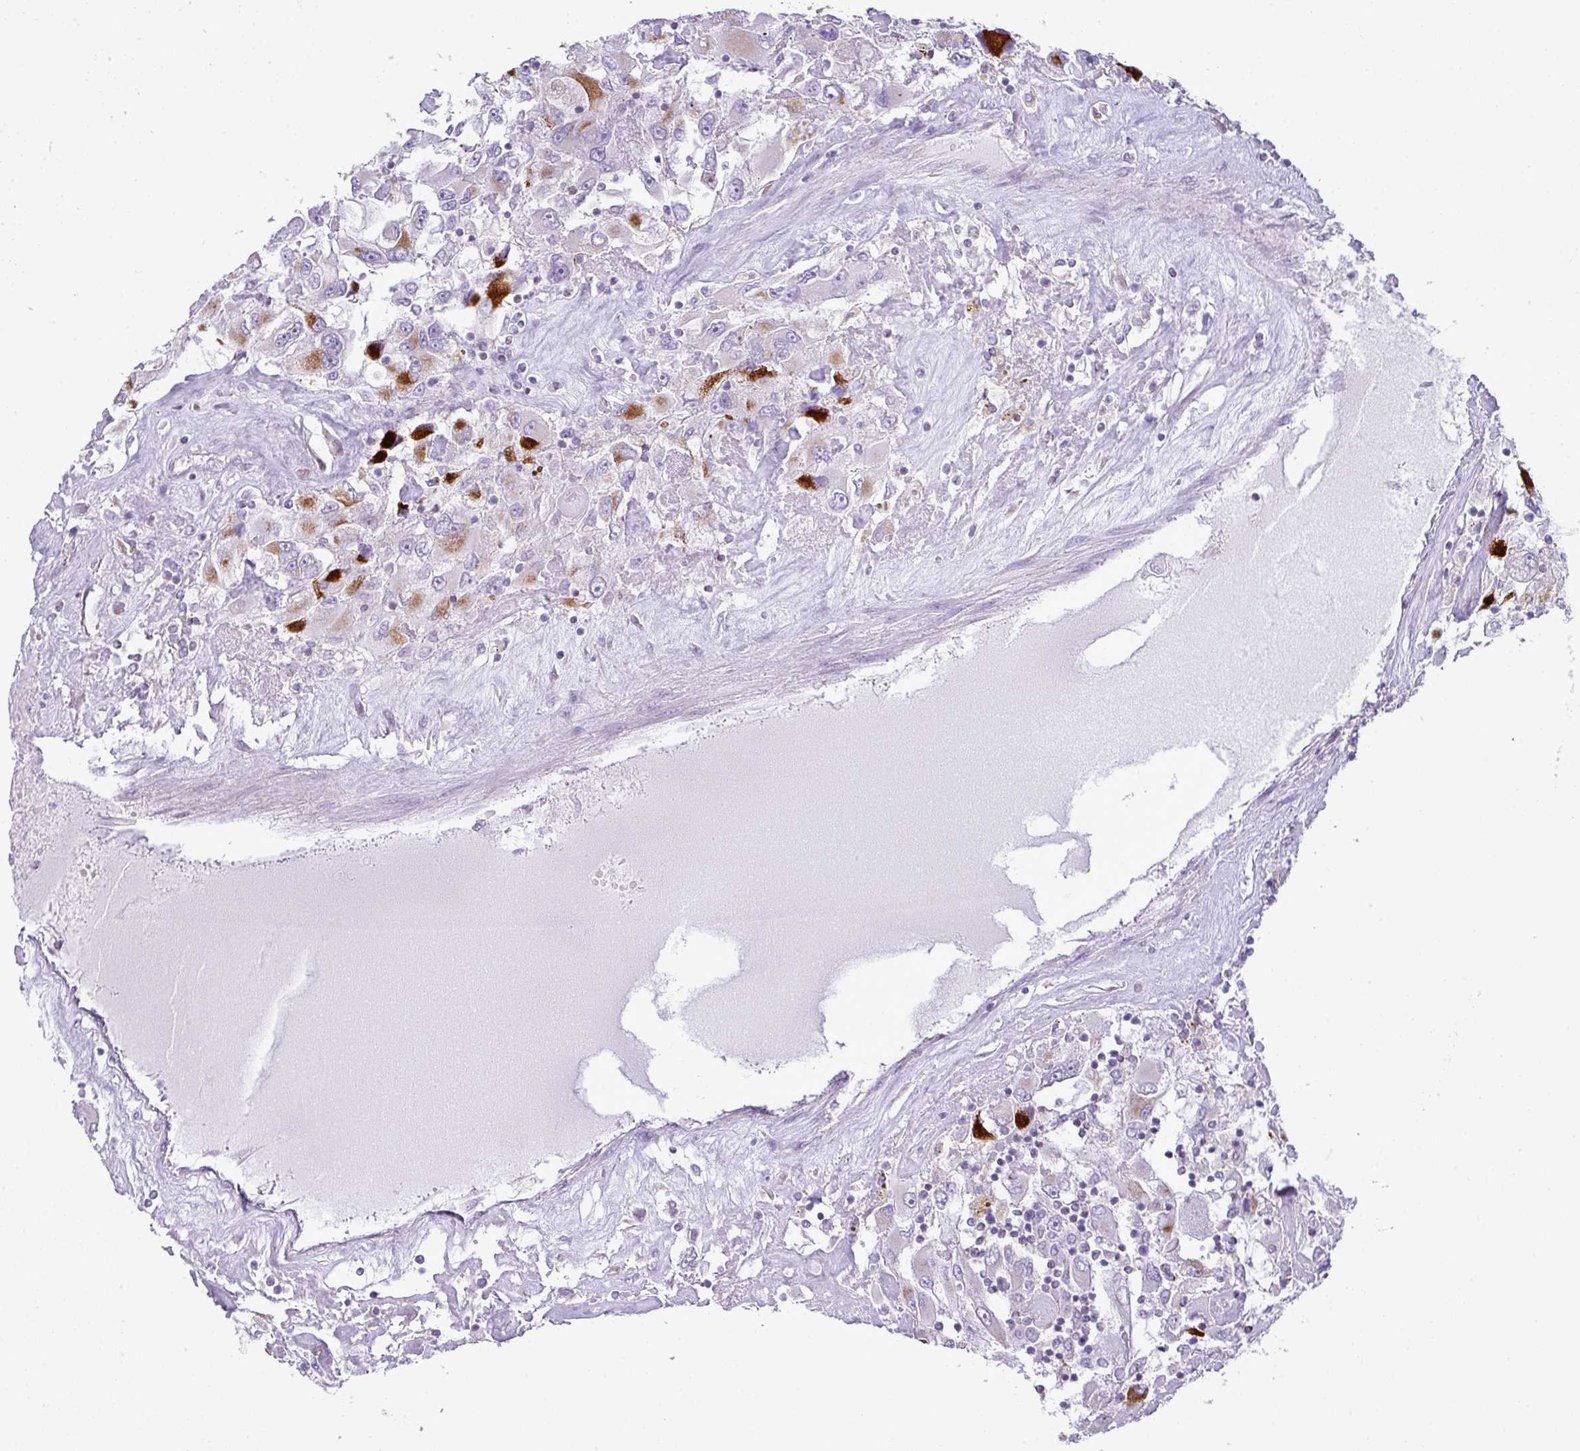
{"staining": {"intensity": "moderate", "quantity": "25%-75%", "location": "cytoplasmic/membranous"}, "tissue": "renal cancer", "cell_type": "Tumor cells", "image_type": "cancer", "snomed": [{"axis": "morphology", "description": "Adenocarcinoma, NOS"}, {"axis": "topography", "description": "Kidney"}], "caption": "IHC staining of adenocarcinoma (renal), which shows medium levels of moderate cytoplasmic/membranous staining in approximately 25%-75% of tumor cells indicating moderate cytoplasmic/membranous protein positivity. The staining was performed using DAB (brown) for protein detection and nuclei were counterstained in hematoxylin (blue).", "gene": "ZNF81", "patient": {"sex": "female", "age": 52}}